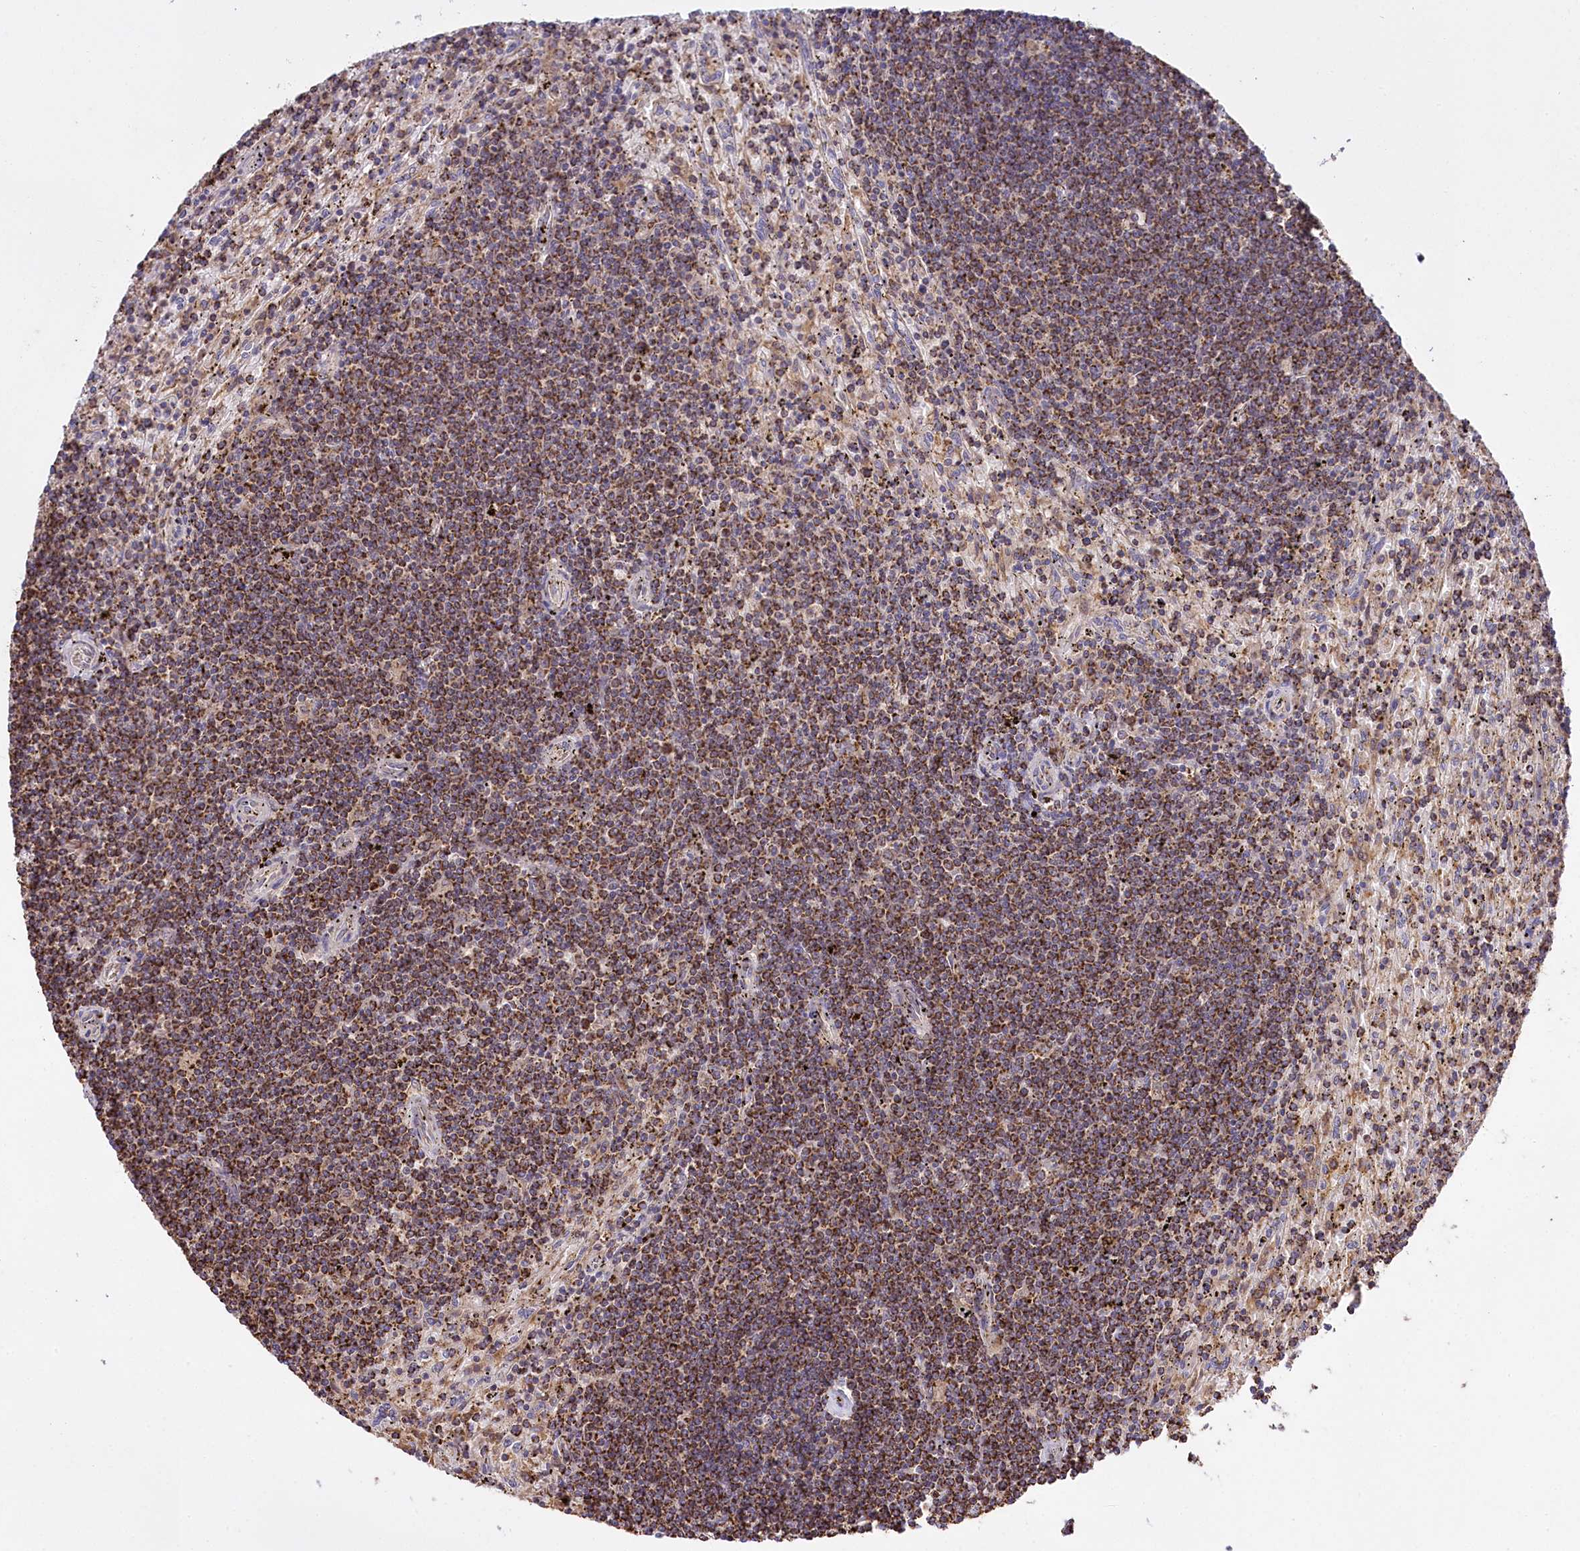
{"staining": {"intensity": "strong", "quantity": "25%-75%", "location": "cytoplasmic/membranous"}, "tissue": "lymphoma", "cell_type": "Tumor cells", "image_type": "cancer", "snomed": [{"axis": "morphology", "description": "Malignant lymphoma, non-Hodgkin's type, Low grade"}, {"axis": "topography", "description": "Spleen"}], "caption": "About 25%-75% of tumor cells in malignant lymphoma, non-Hodgkin's type (low-grade) display strong cytoplasmic/membranous protein positivity as visualized by brown immunohistochemical staining.", "gene": "CARD19", "patient": {"sex": "male", "age": 76}}